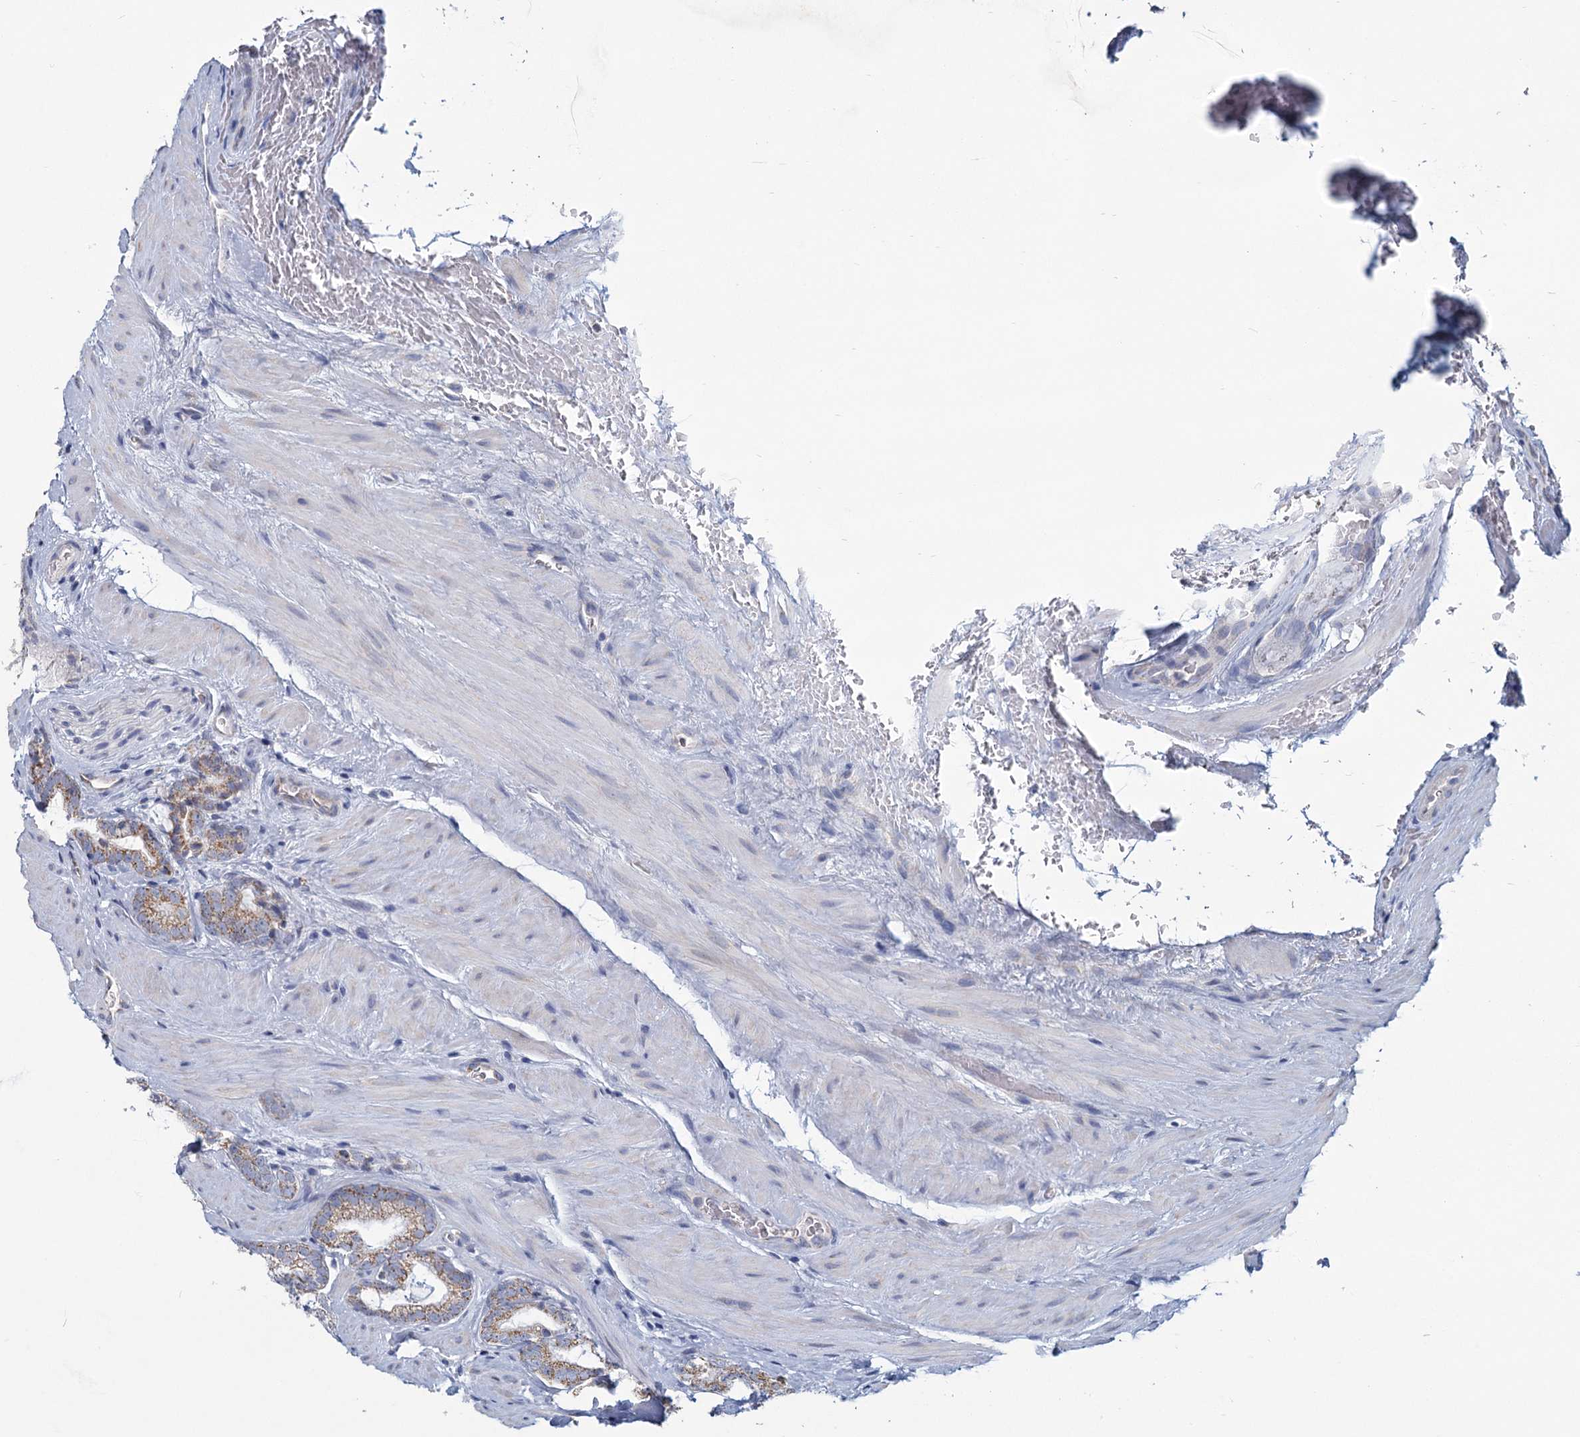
{"staining": {"intensity": "moderate", "quantity": ">75%", "location": "cytoplasmic/membranous"}, "tissue": "prostate cancer", "cell_type": "Tumor cells", "image_type": "cancer", "snomed": [{"axis": "morphology", "description": "Adenocarcinoma, High grade"}, {"axis": "topography", "description": "Prostate"}], "caption": "This micrograph shows immunohistochemistry staining of human prostate cancer, with medium moderate cytoplasmic/membranous expression in approximately >75% of tumor cells.", "gene": "NDUFC2", "patient": {"sex": "male", "age": 63}}